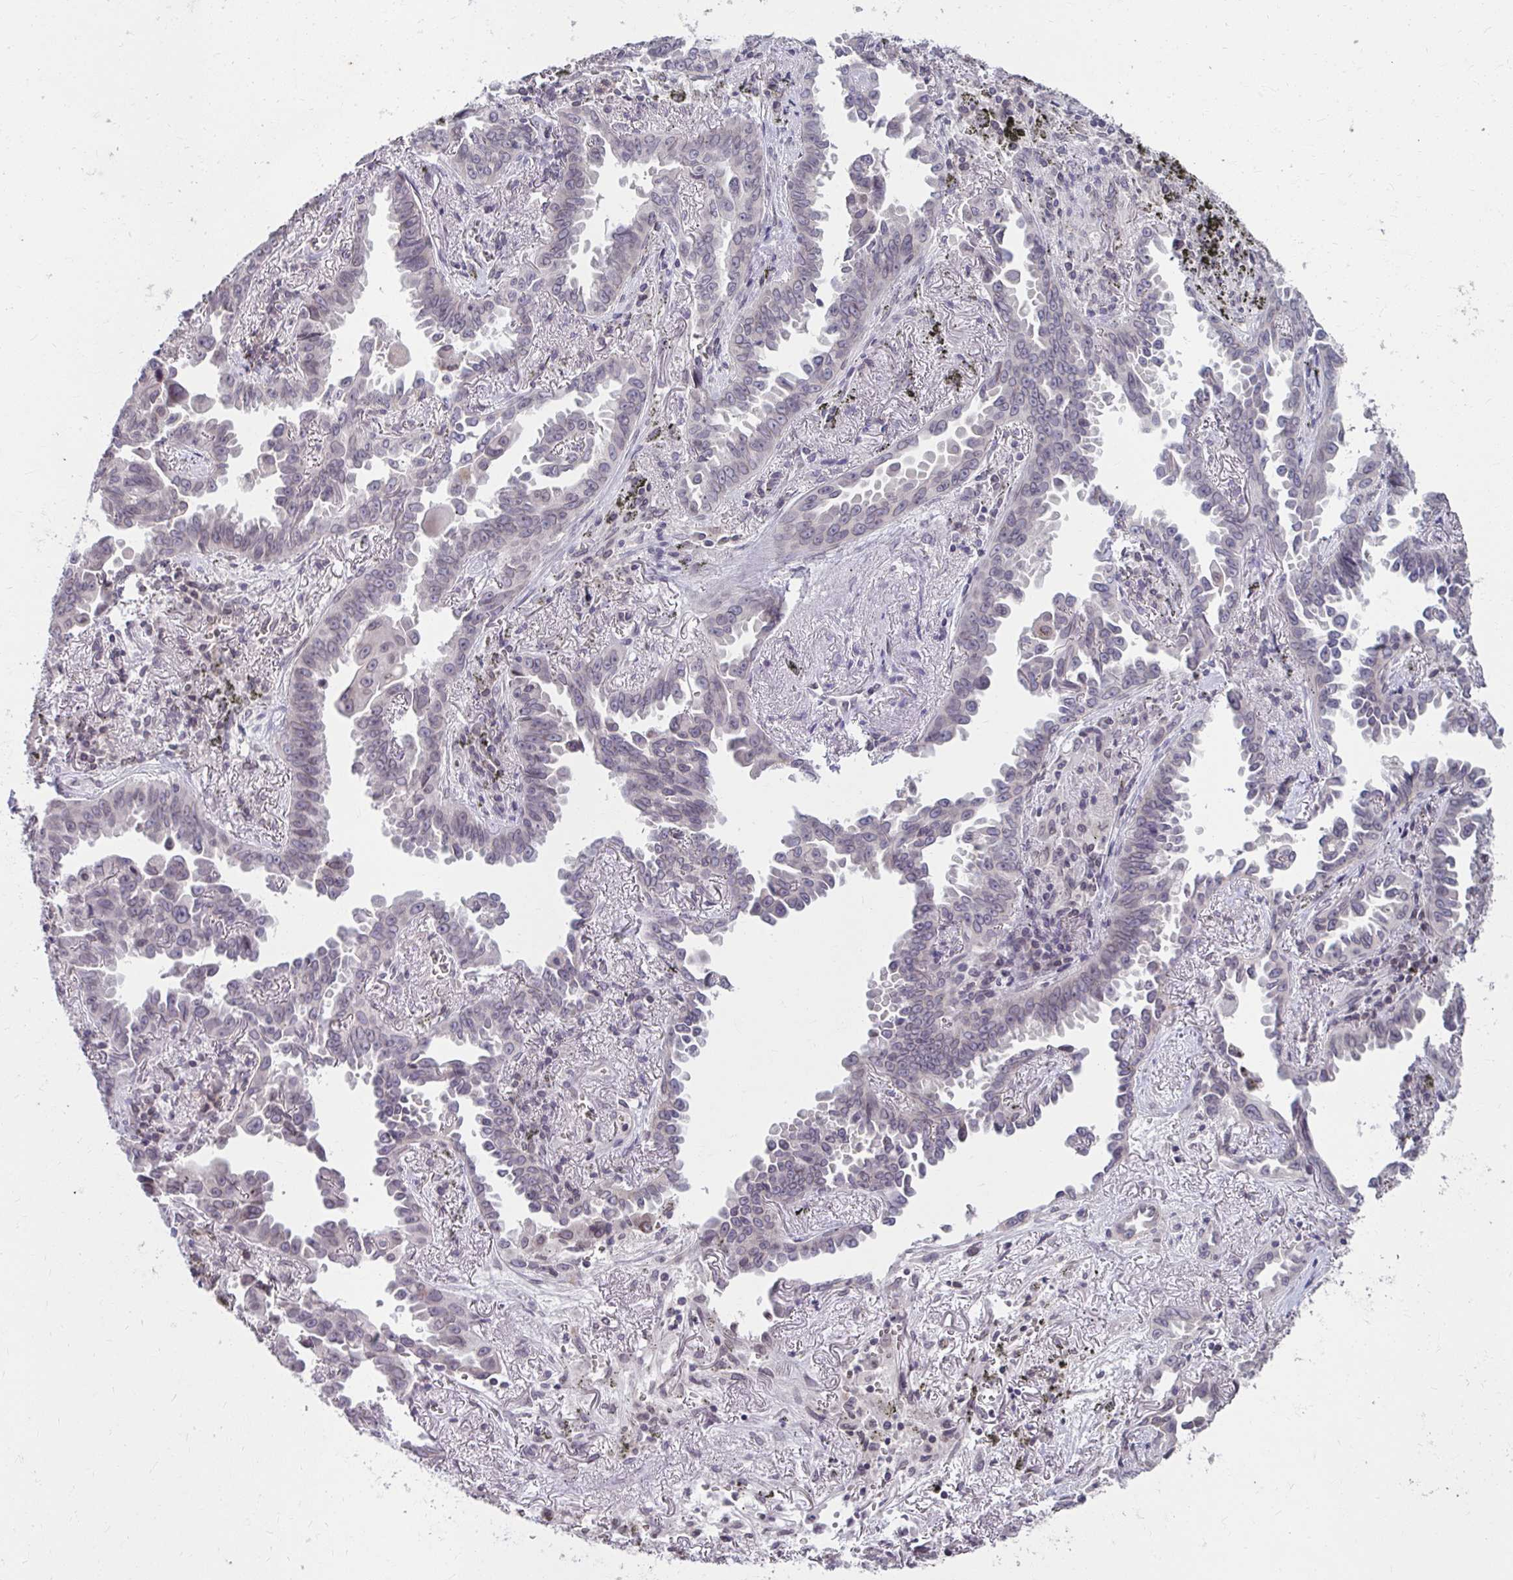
{"staining": {"intensity": "negative", "quantity": "none", "location": "none"}, "tissue": "lung cancer", "cell_type": "Tumor cells", "image_type": "cancer", "snomed": [{"axis": "morphology", "description": "Adenocarcinoma, NOS"}, {"axis": "topography", "description": "Lung"}], "caption": "An immunohistochemistry photomicrograph of lung cancer is shown. There is no staining in tumor cells of lung cancer. (Stains: DAB immunohistochemistry with hematoxylin counter stain, Microscopy: brightfield microscopy at high magnification).", "gene": "NUP133", "patient": {"sex": "male", "age": 68}}